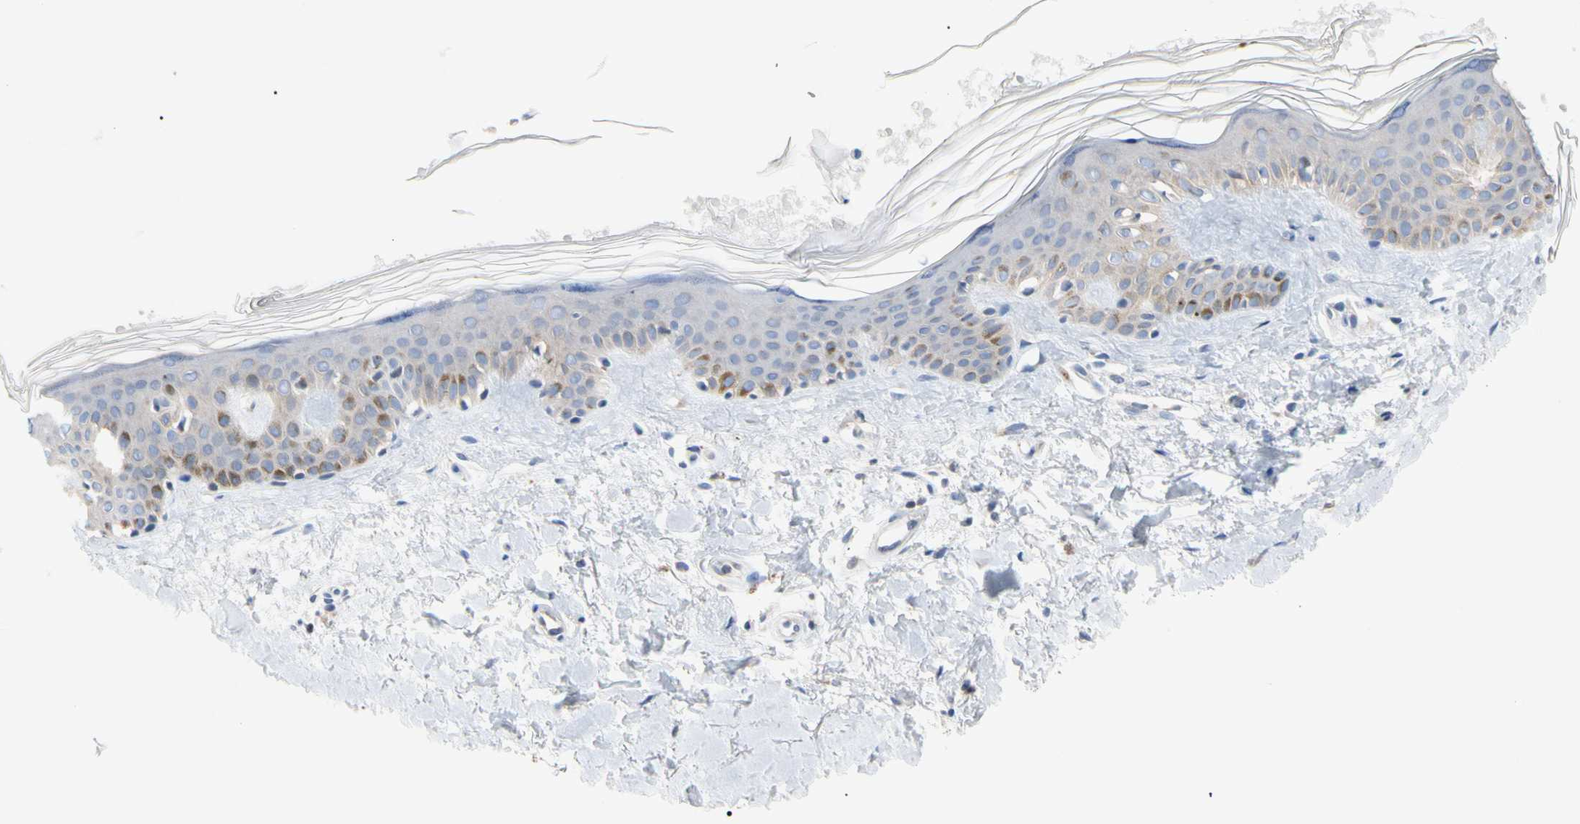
{"staining": {"intensity": "negative", "quantity": "none", "location": "none"}, "tissue": "skin", "cell_type": "Fibroblasts", "image_type": "normal", "snomed": [{"axis": "morphology", "description": "Normal tissue, NOS"}, {"axis": "topography", "description": "Skin"}], "caption": "DAB immunohistochemical staining of benign human skin reveals no significant positivity in fibroblasts. The staining is performed using DAB brown chromogen with nuclei counter-stained in using hematoxylin.", "gene": "MCL1", "patient": {"sex": "male", "age": 67}}